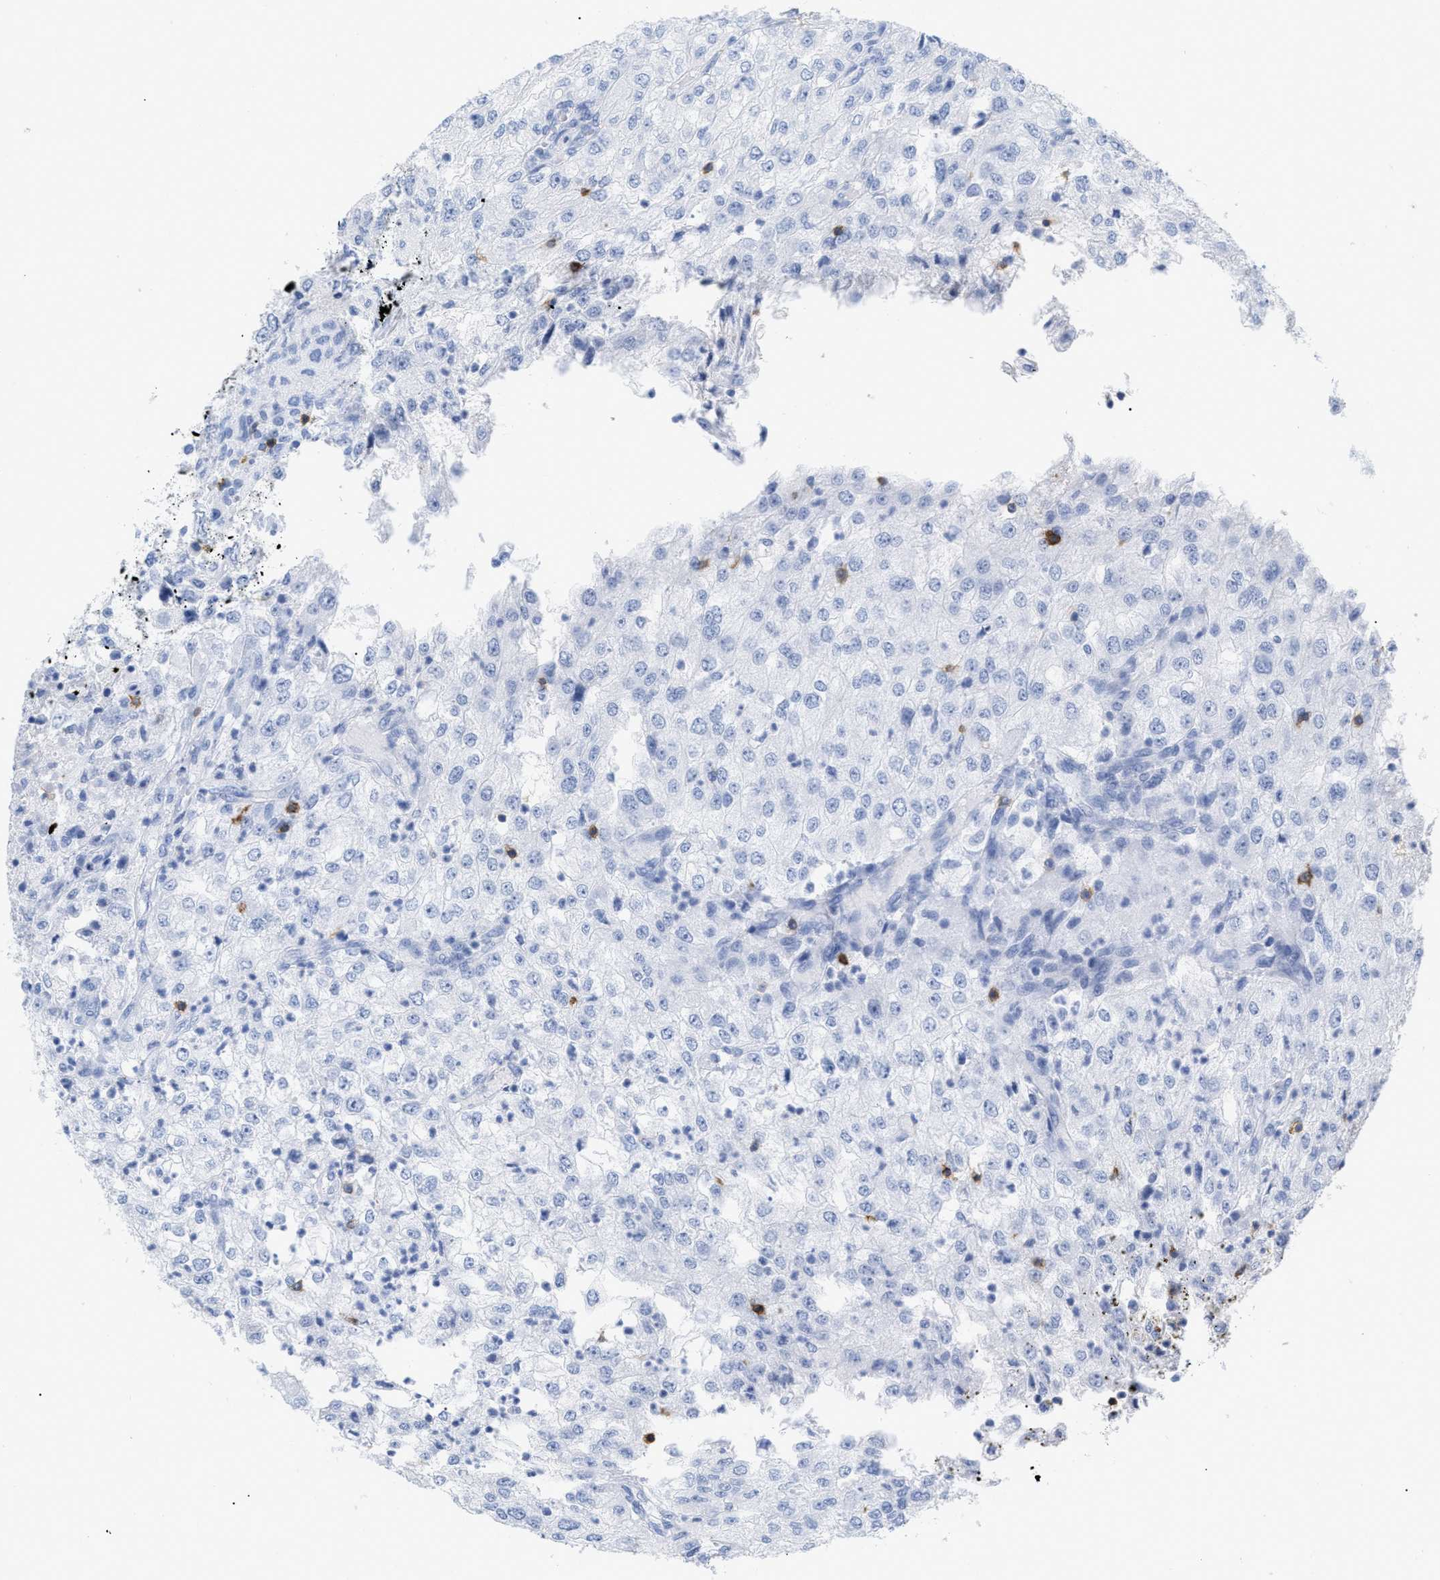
{"staining": {"intensity": "negative", "quantity": "none", "location": "none"}, "tissue": "renal cancer", "cell_type": "Tumor cells", "image_type": "cancer", "snomed": [{"axis": "morphology", "description": "Adenocarcinoma, NOS"}, {"axis": "topography", "description": "Kidney"}], "caption": "A micrograph of human renal cancer is negative for staining in tumor cells. The staining was performed using DAB (3,3'-diaminobenzidine) to visualize the protein expression in brown, while the nuclei were stained in blue with hematoxylin (Magnification: 20x).", "gene": "CD5", "patient": {"sex": "female", "age": 54}}